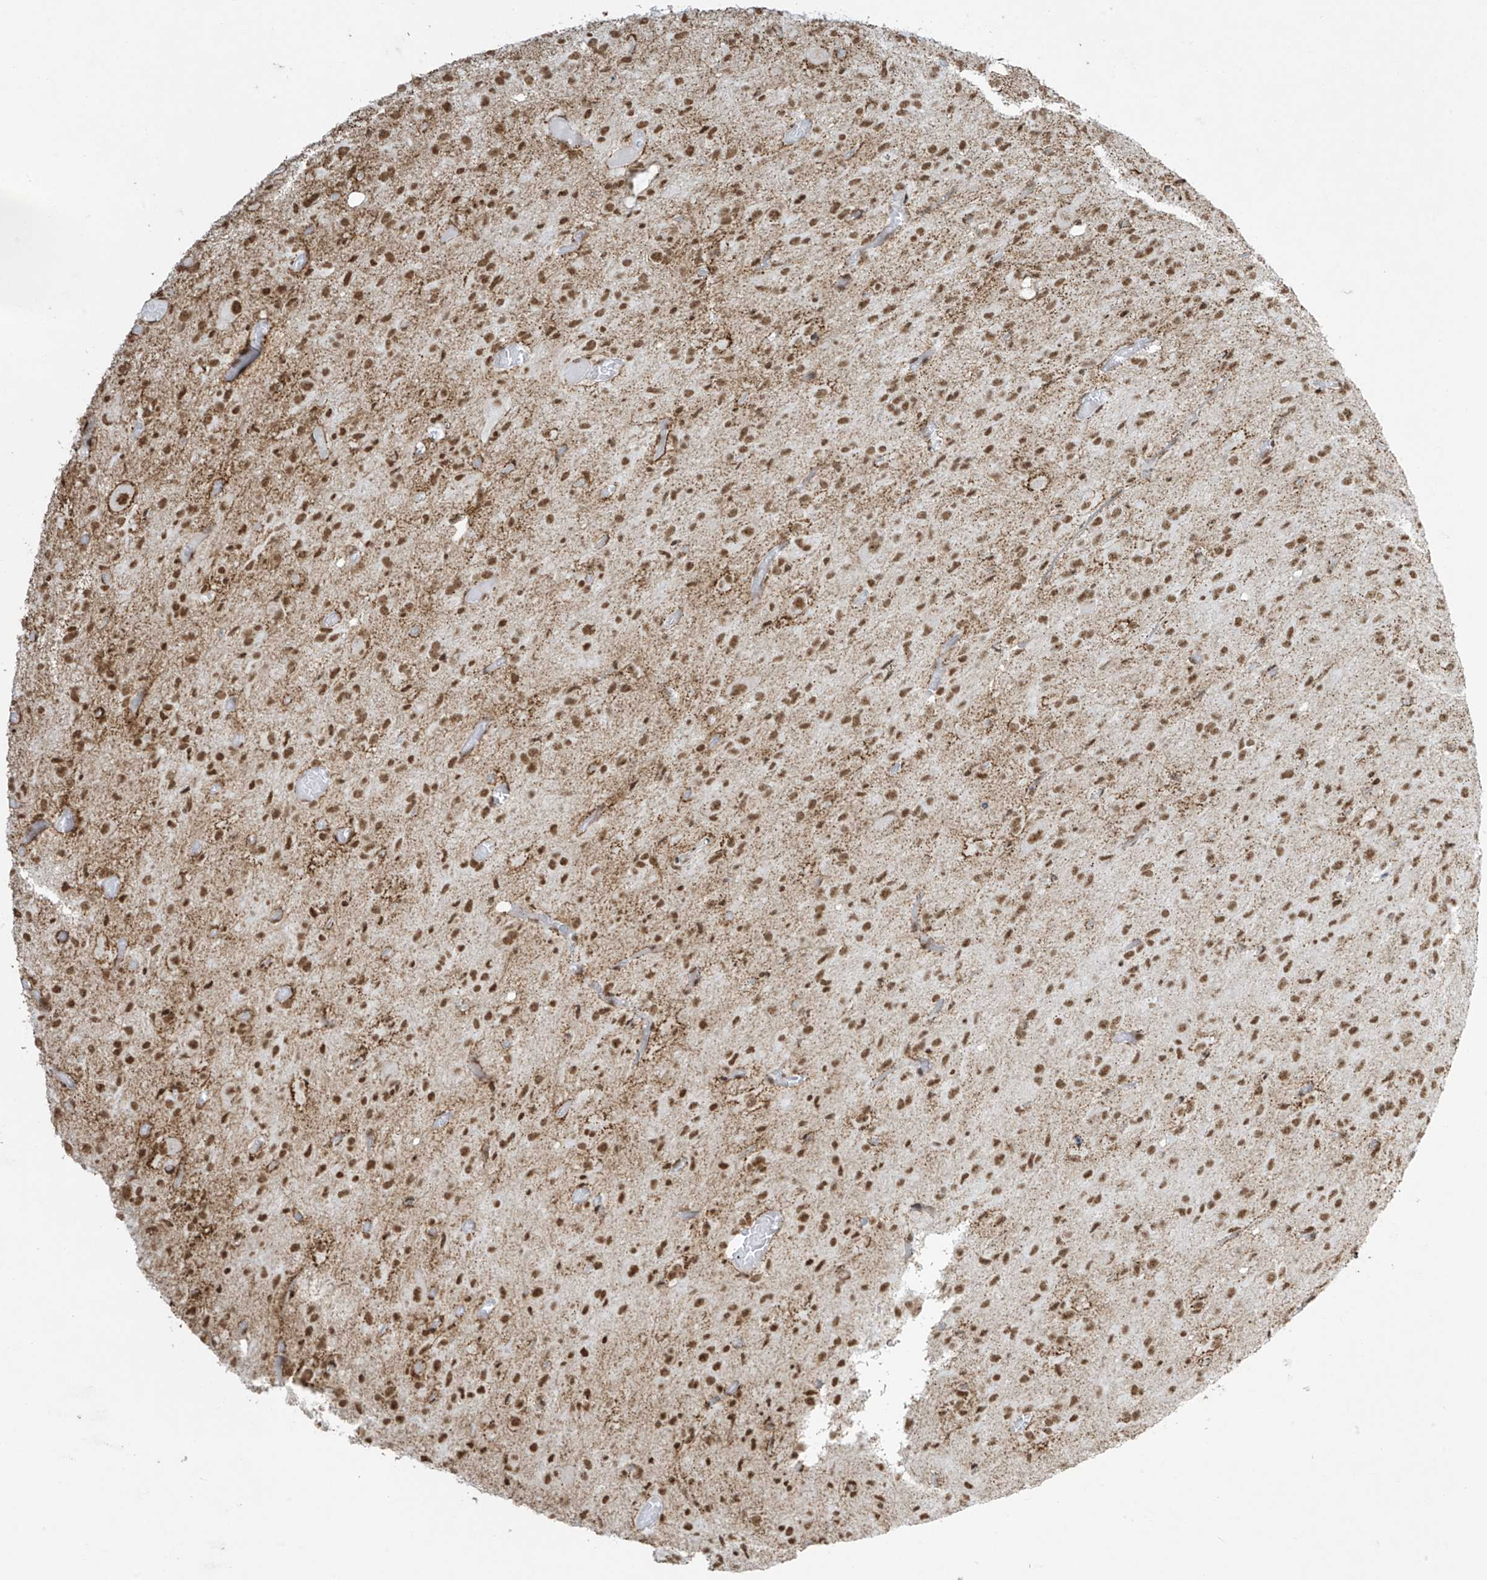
{"staining": {"intensity": "moderate", "quantity": ">75%", "location": "nuclear"}, "tissue": "glioma", "cell_type": "Tumor cells", "image_type": "cancer", "snomed": [{"axis": "morphology", "description": "Glioma, malignant, High grade"}, {"axis": "topography", "description": "Brain"}], "caption": "Immunohistochemical staining of human glioma exhibits medium levels of moderate nuclear protein positivity in about >75% of tumor cells.", "gene": "MS4A6A", "patient": {"sex": "female", "age": 59}}